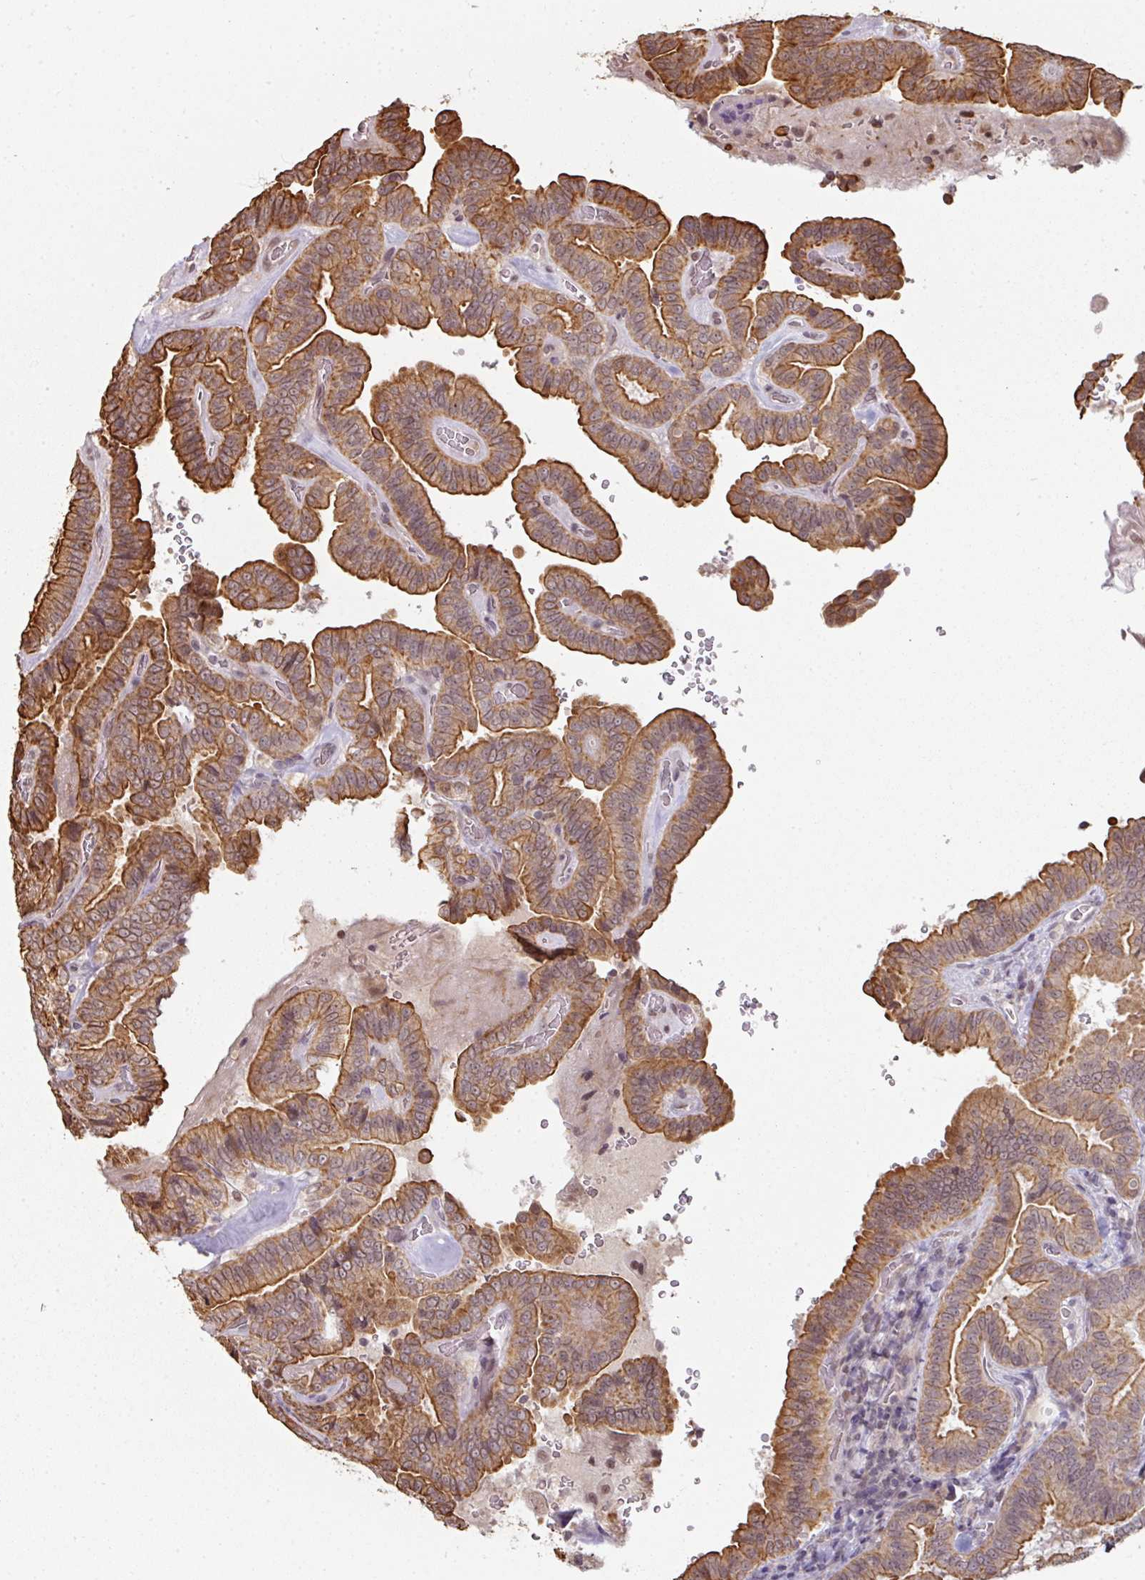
{"staining": {"intensity": "strong", "quantity": "25%-75%", "location": "cytoplasmic/membranous"}, "tissue": "thyroid cancer", "cell_type": "Tumor cells", "image_type": "cancer", "snomed": [{"axis": "morphology", "description": "Papillary adenocarcinoma, NOS"}, {"axis": "topography", "description": "Thyroid gland"}], "caption": "Protein positivity by IHC demonstrates strong cytoplasmic/membranous expression in approximately 25%-75% of tumor cells in thyroid cancer (papillary adenocarcinoma).", "gene": "GTF2H3", "patient": {"sex": "male", "age": 61}}